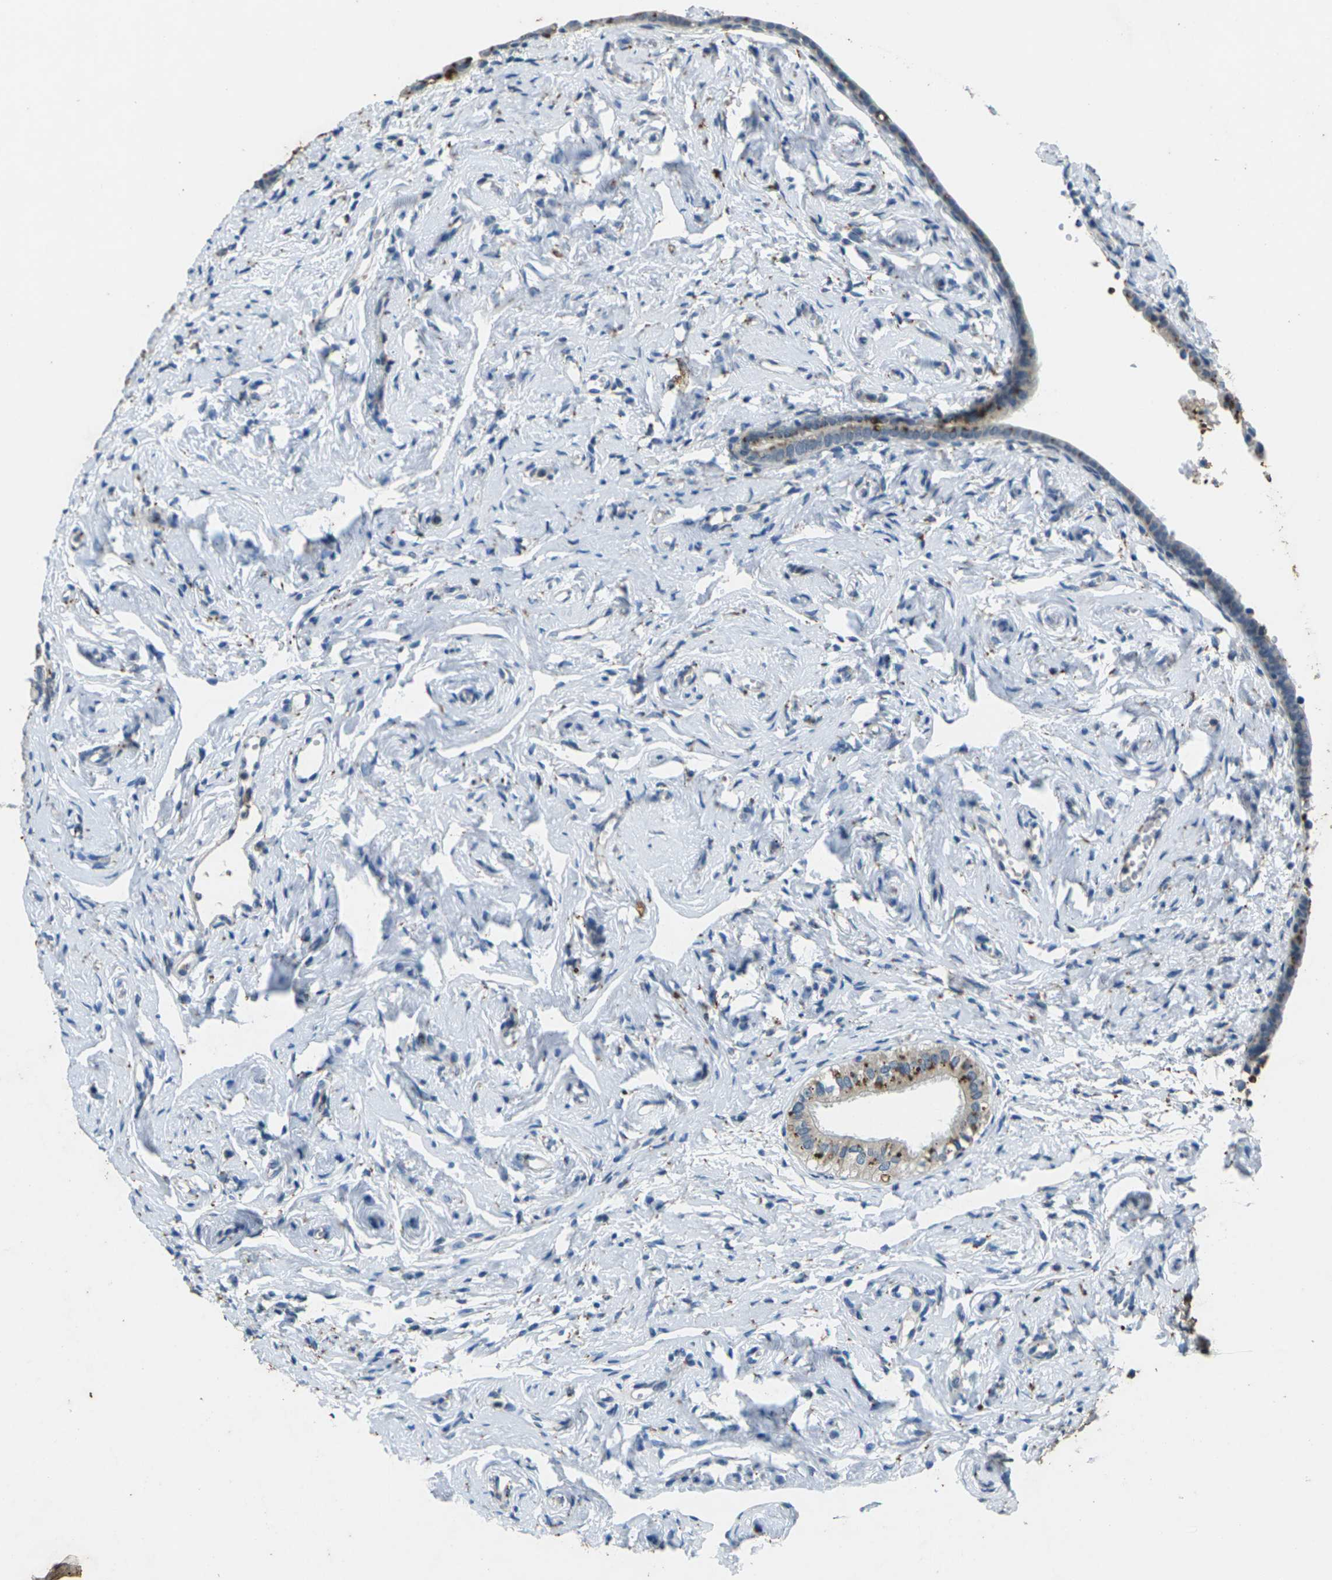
{"staining": {"intensity": "negative", "quantity": "none", "location": "none"}, "tissue": "fallopian tube", "cell_type": "Glandular cells", "image_type": "normal", "snomed": [{"axis": "morphology", "description": "Normal tissue, NOS"}, {"axis": "topography", "description": "Fallopian tube"}], "caption": "Immunohistochemistry of unremarkable fallopian tube reveals no expression in glandular cells. (Brightfield microscopy of DAB IHC at high magnification).", "gene": "SIGLEC14", "patient": {"sex": "female", "age": 71}}